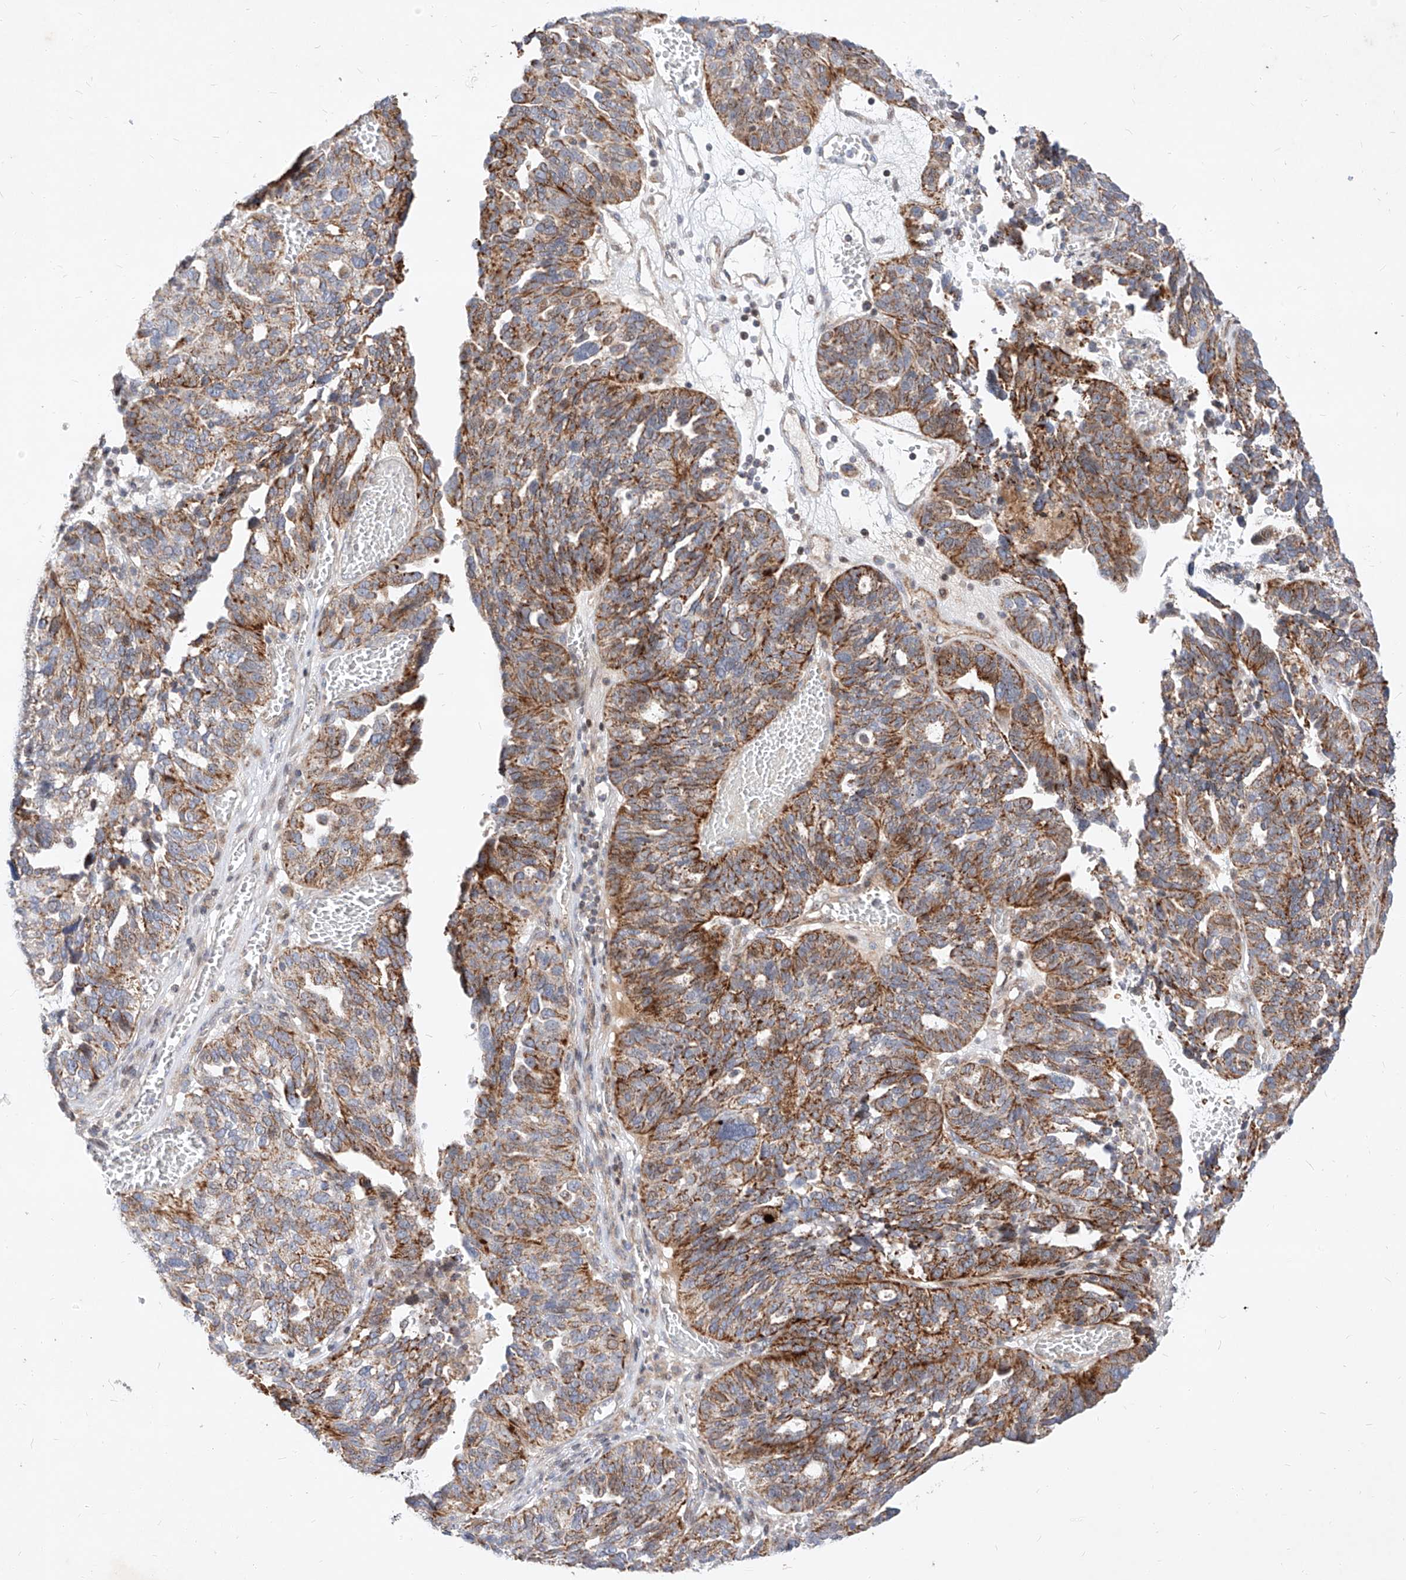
{"staining": {"intensity": "moderate", "quantity": ">75%", "location": "cytoplasmic/membranous"}, "tissue": "ovarian cancer", "cell_type": "Tumor cells", "image_type": "cancer", "snomed": [{"axis": "morphology", "description": "Cystadenocarcinoma, serous, NOS"}, {"axis": "topography", "description": "Ovary"}], "caption": "Protein staining demonstrates moderate cytoplasmic/membranous positivity in about >75% of tumor cells in ovarian cancer.", "gene": "OSGEPL1", "patient": {"sex": "female", "age": 59}}